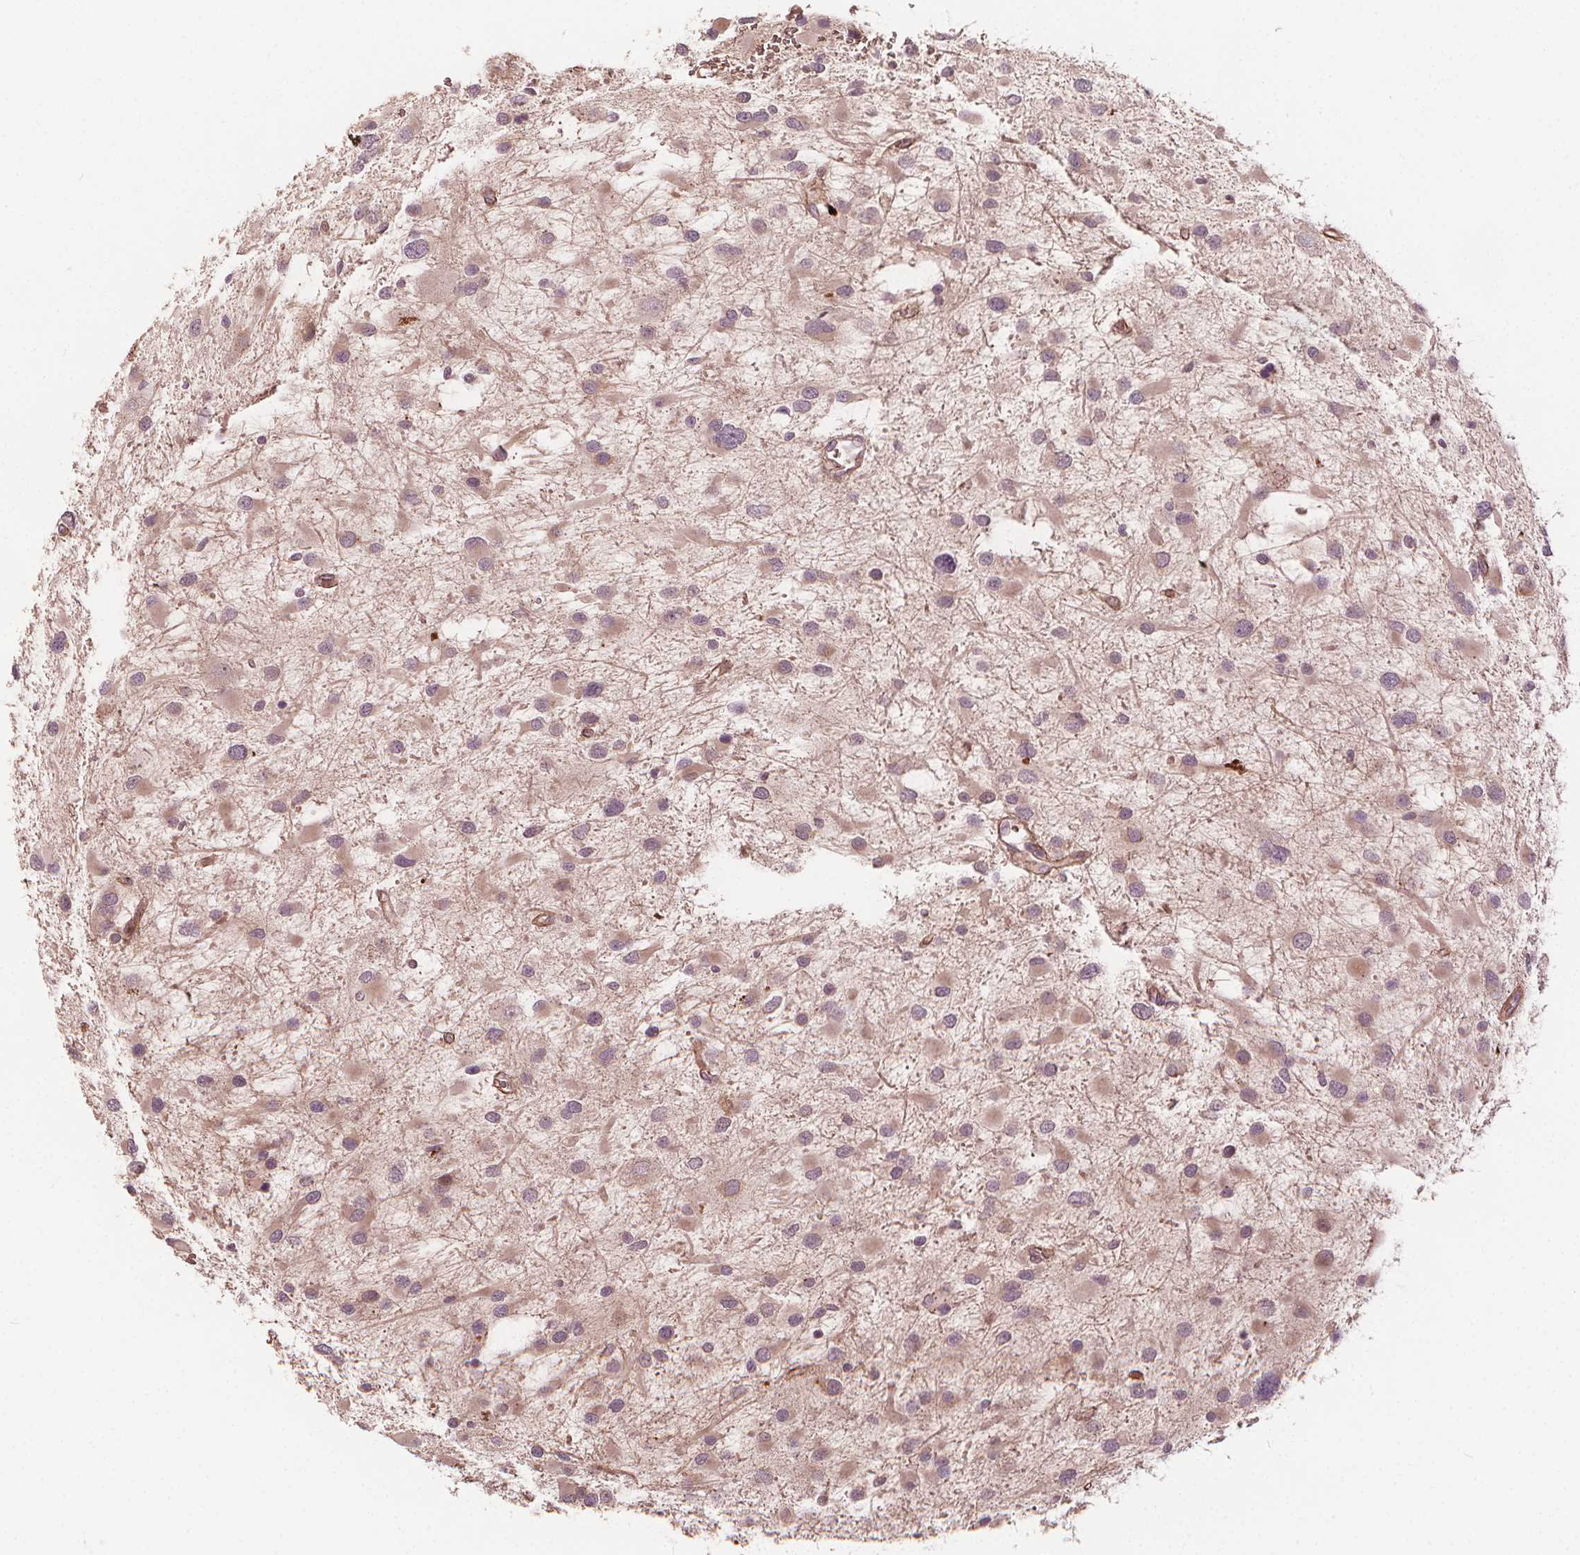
{"staining": {"intensity": "weak", "quantity": "<25%", "location": "cytoplasmic/membranous"}, "tissue": "glioma", "cell_type": "Tumor cells", "image_type": "cancer", "snomed": [{"axis": "morphology", "description": "Glioma, malignant, Low grade"}, {"axis": "topography", "description": "Brain"}], "caption": "The micrograph shows no significant expression in tumor cells of glioma. The staining was performed using DAB (3,3'-diaminobenzidine) to visualize the protein expression in brown, while the nuclei were stained in blue with hematoxylin (Magnification: 20x).", "gene": "IPO13", "patient": {"sex": "female", "age": 32}}